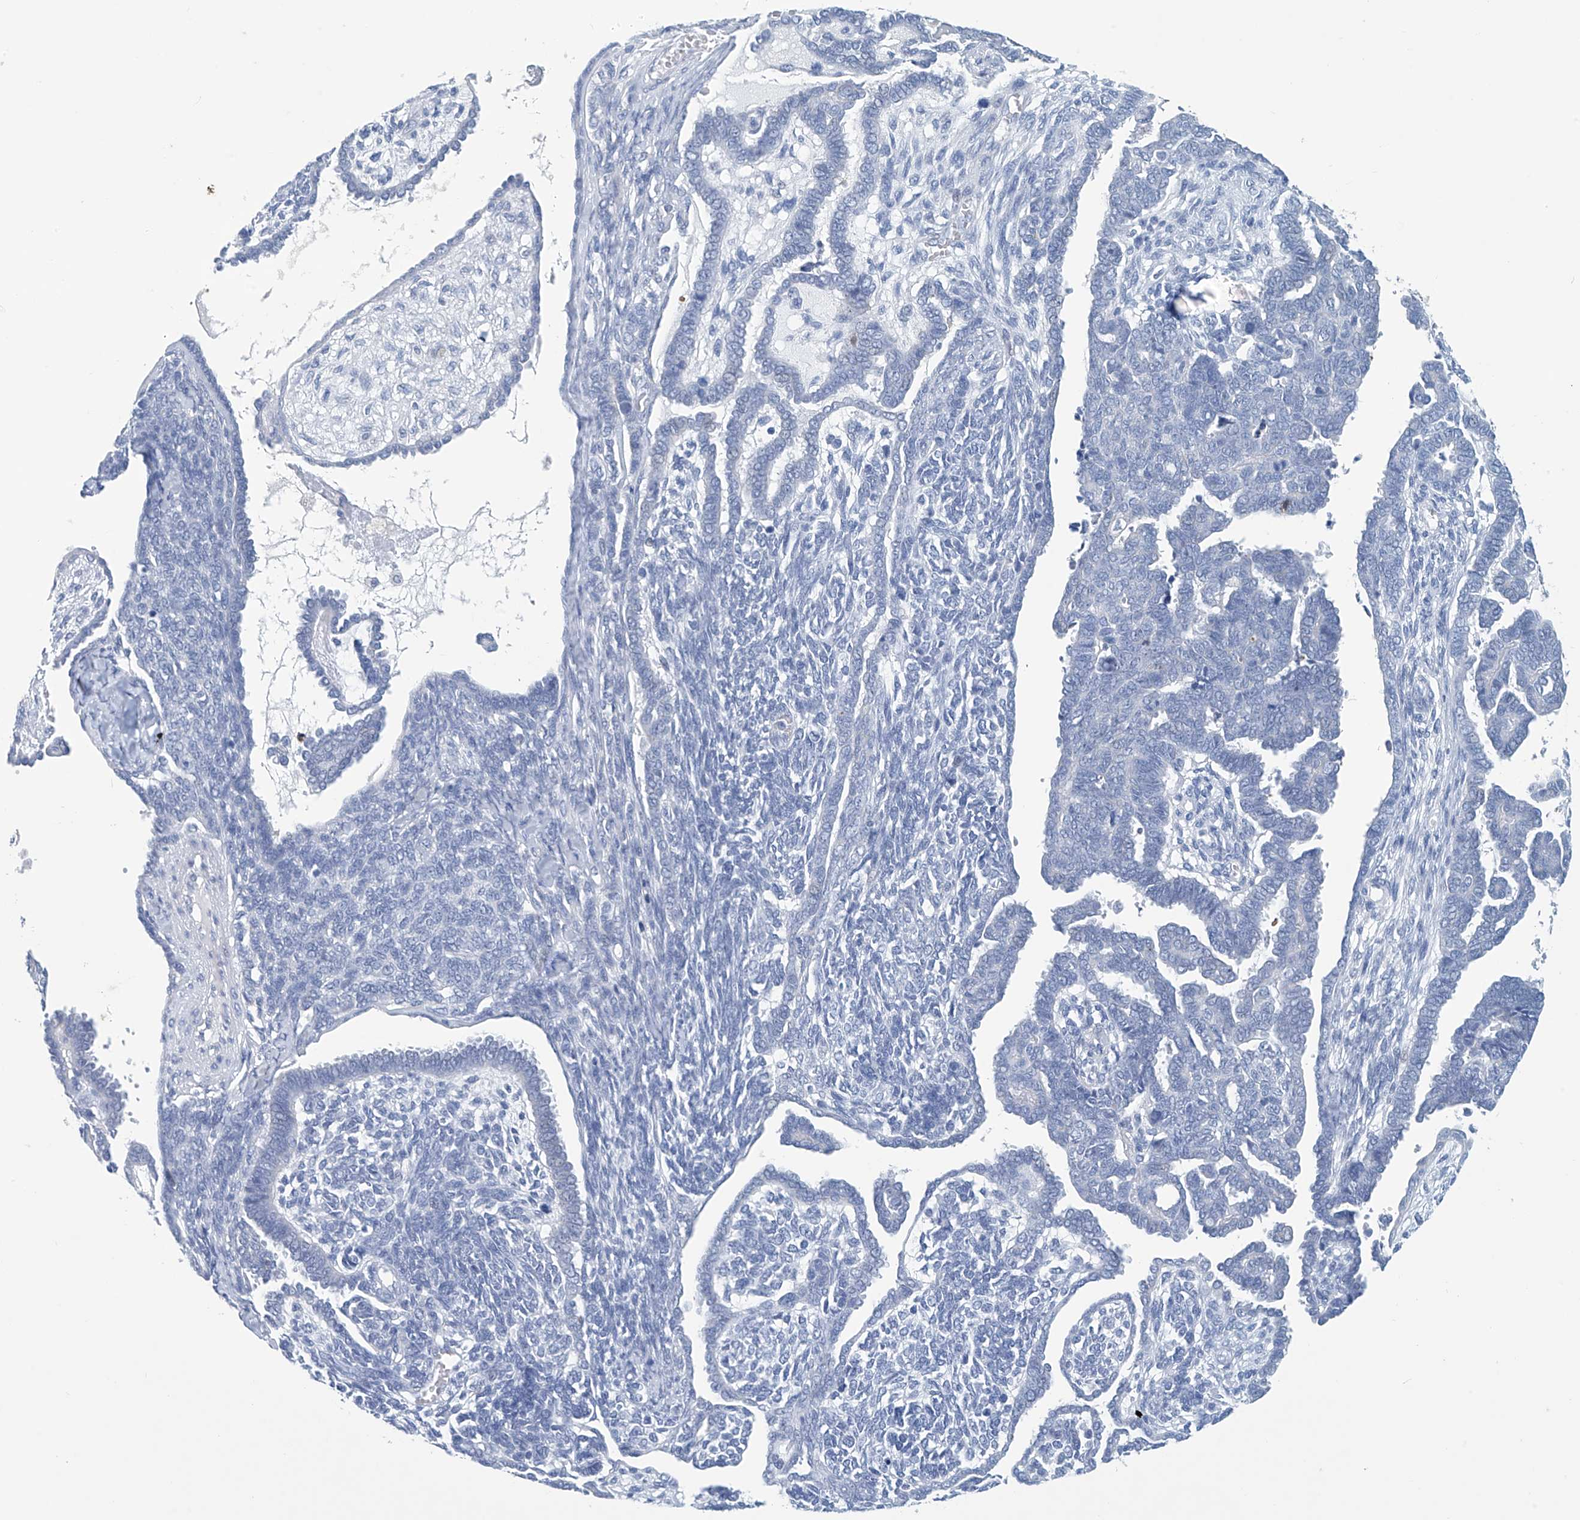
{"staining": {"intensity": "negative", "quantity": "none", "location": "none"}, "tissue": "endometrial cancer", "cell_type": "Tumor cells", "image_type": "cancer", "snomed": [{"axis": "morphology", "description": "Neoplasm, malignant, NOS"}, {"axis": "topography", "description": "Endometrium"}], "caption": "DAB (3,3'-diaminobenzidine) immunohistochemical staining of endometrial cancer (neoplasm (malignant)) reveals no significant staining in tumor cells. (Brightfield microscopy of DAB IHC at high magnification).", "gene": "DSP", "patient": {"sex": "female", "age": 74}}